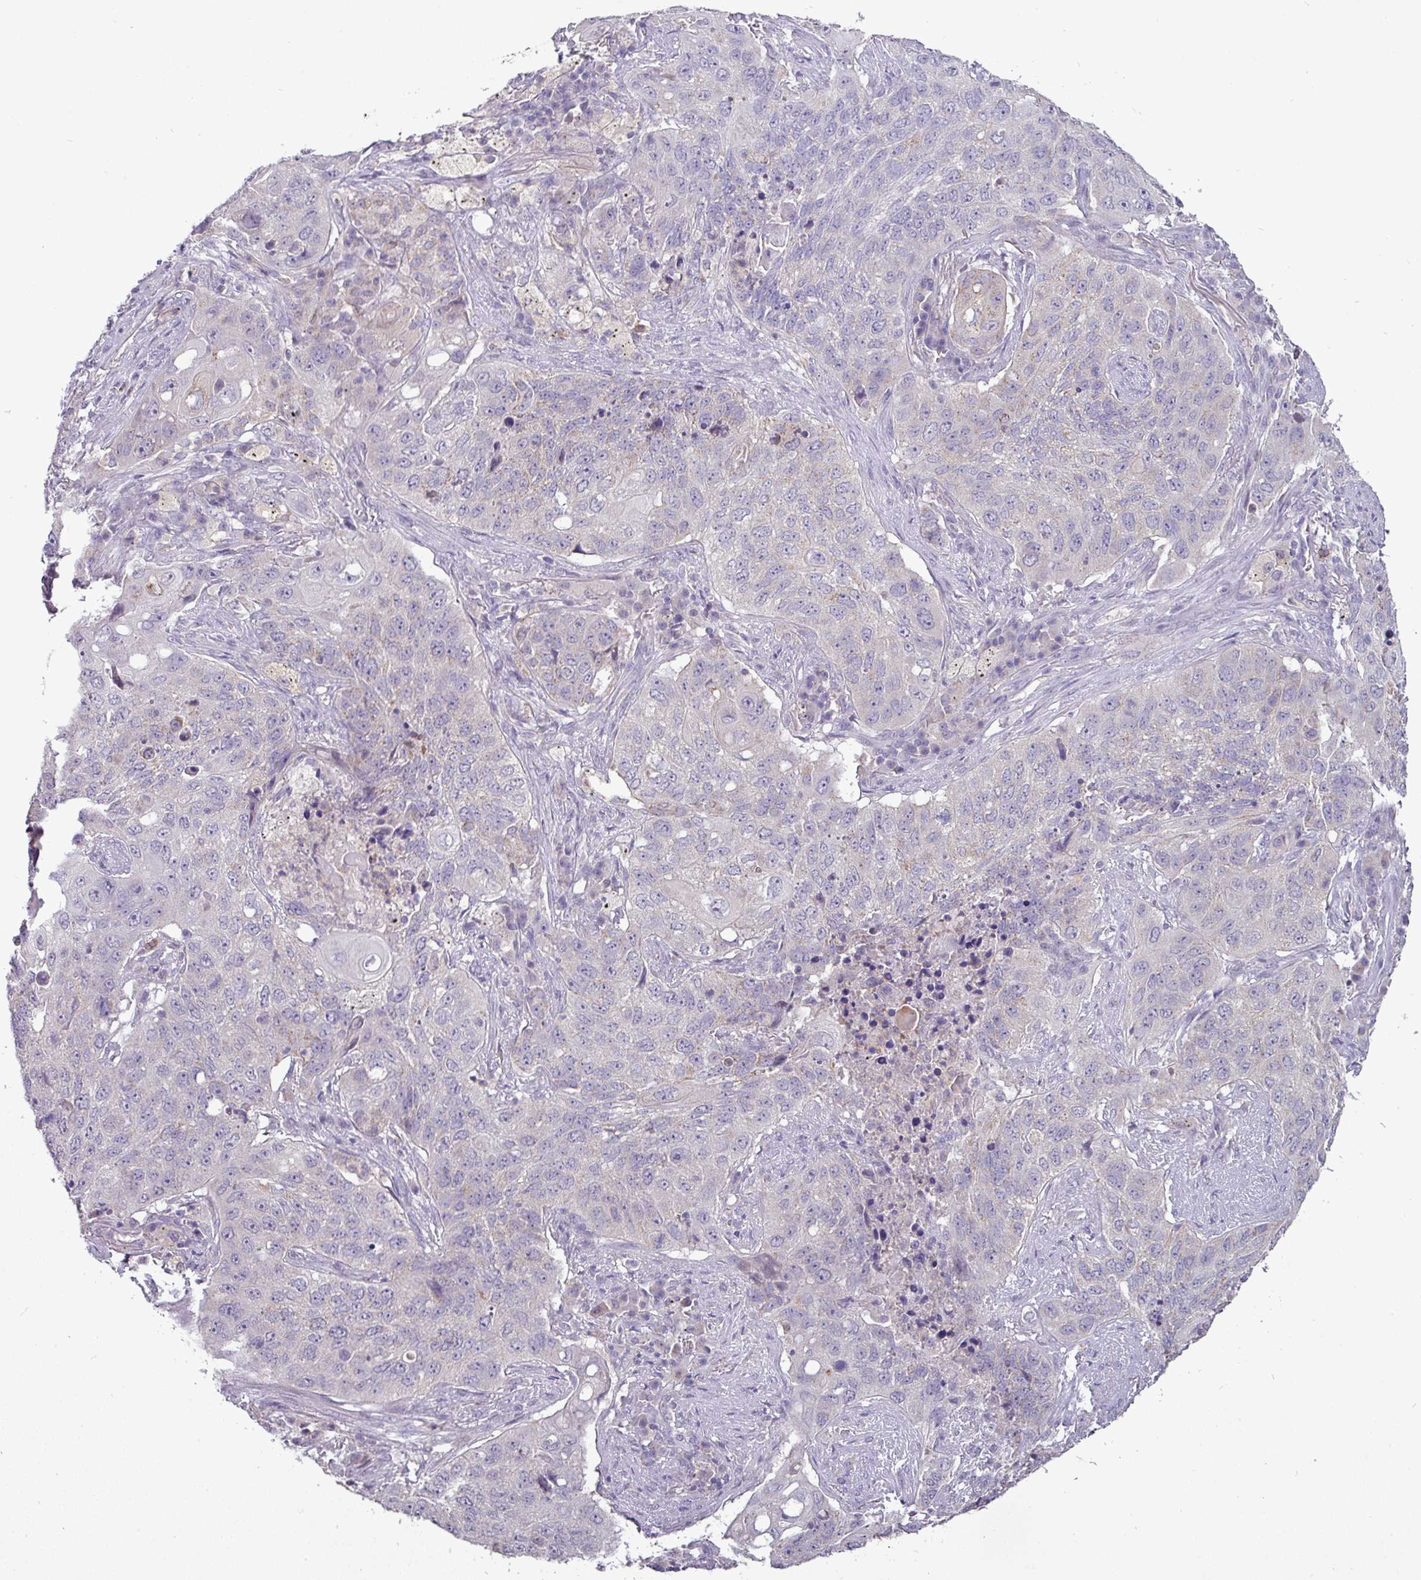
{"staining": {"intensity": "negative", "quantity": "none", "location": "none"}, "tissue": "lung cancer", "cell_type": "Tumor cells", "image_type": "cancer", "snomed": [{"axis": "morphology", "description": "Squamous cell carcinoma, NOS"}, {"axis": "topography", "description": "Lung"}], "caption": "This is a image of immunohistochemistry (IHC) staining of squamous cell carcinoma (lung), which shows no expression in tumor cells.", "gene": "TRAPPC1", "patient": {"sex": "female", "age": 63}}